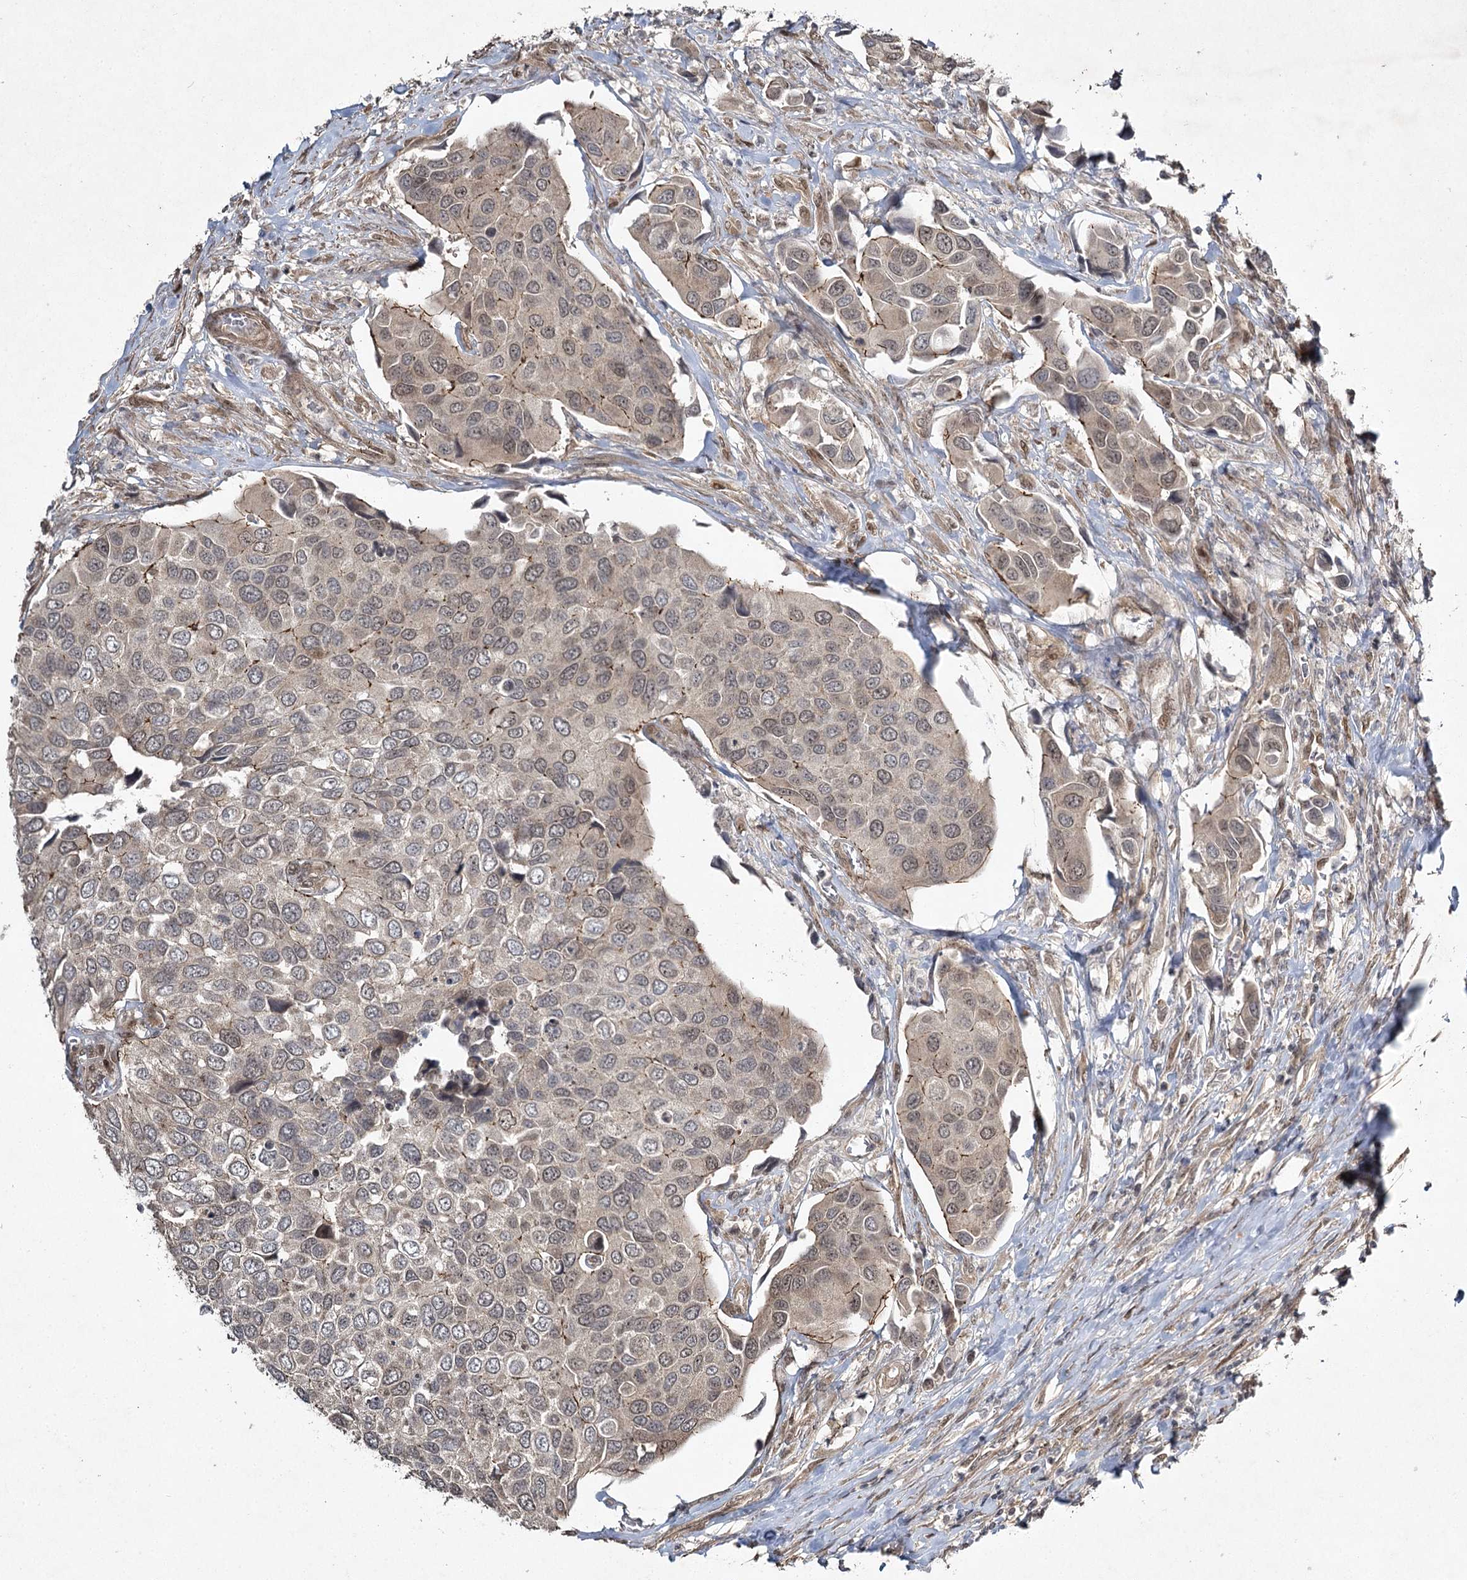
{"staining": {"intensity": "weak", "quantity": "25%-75%", "location": "cytoplasmic/membranous,nuclear"}, "tissue": "urothelial cancer", "cell_type": "Tumor cells", "image_type": "cancer", "snomed": [{"axis": "morphology", "description": "Urothelial carcinoma, High grade"}, {"axis": "topography", "description": "Urinary bladder"}], "caption": "Human high-grade urothelial carcinoma stained with a protein marker demonstrates weak staining in tumor cells.", "gene": "DCUN1D4", "patient": {"sex": "male", "age": 74}}